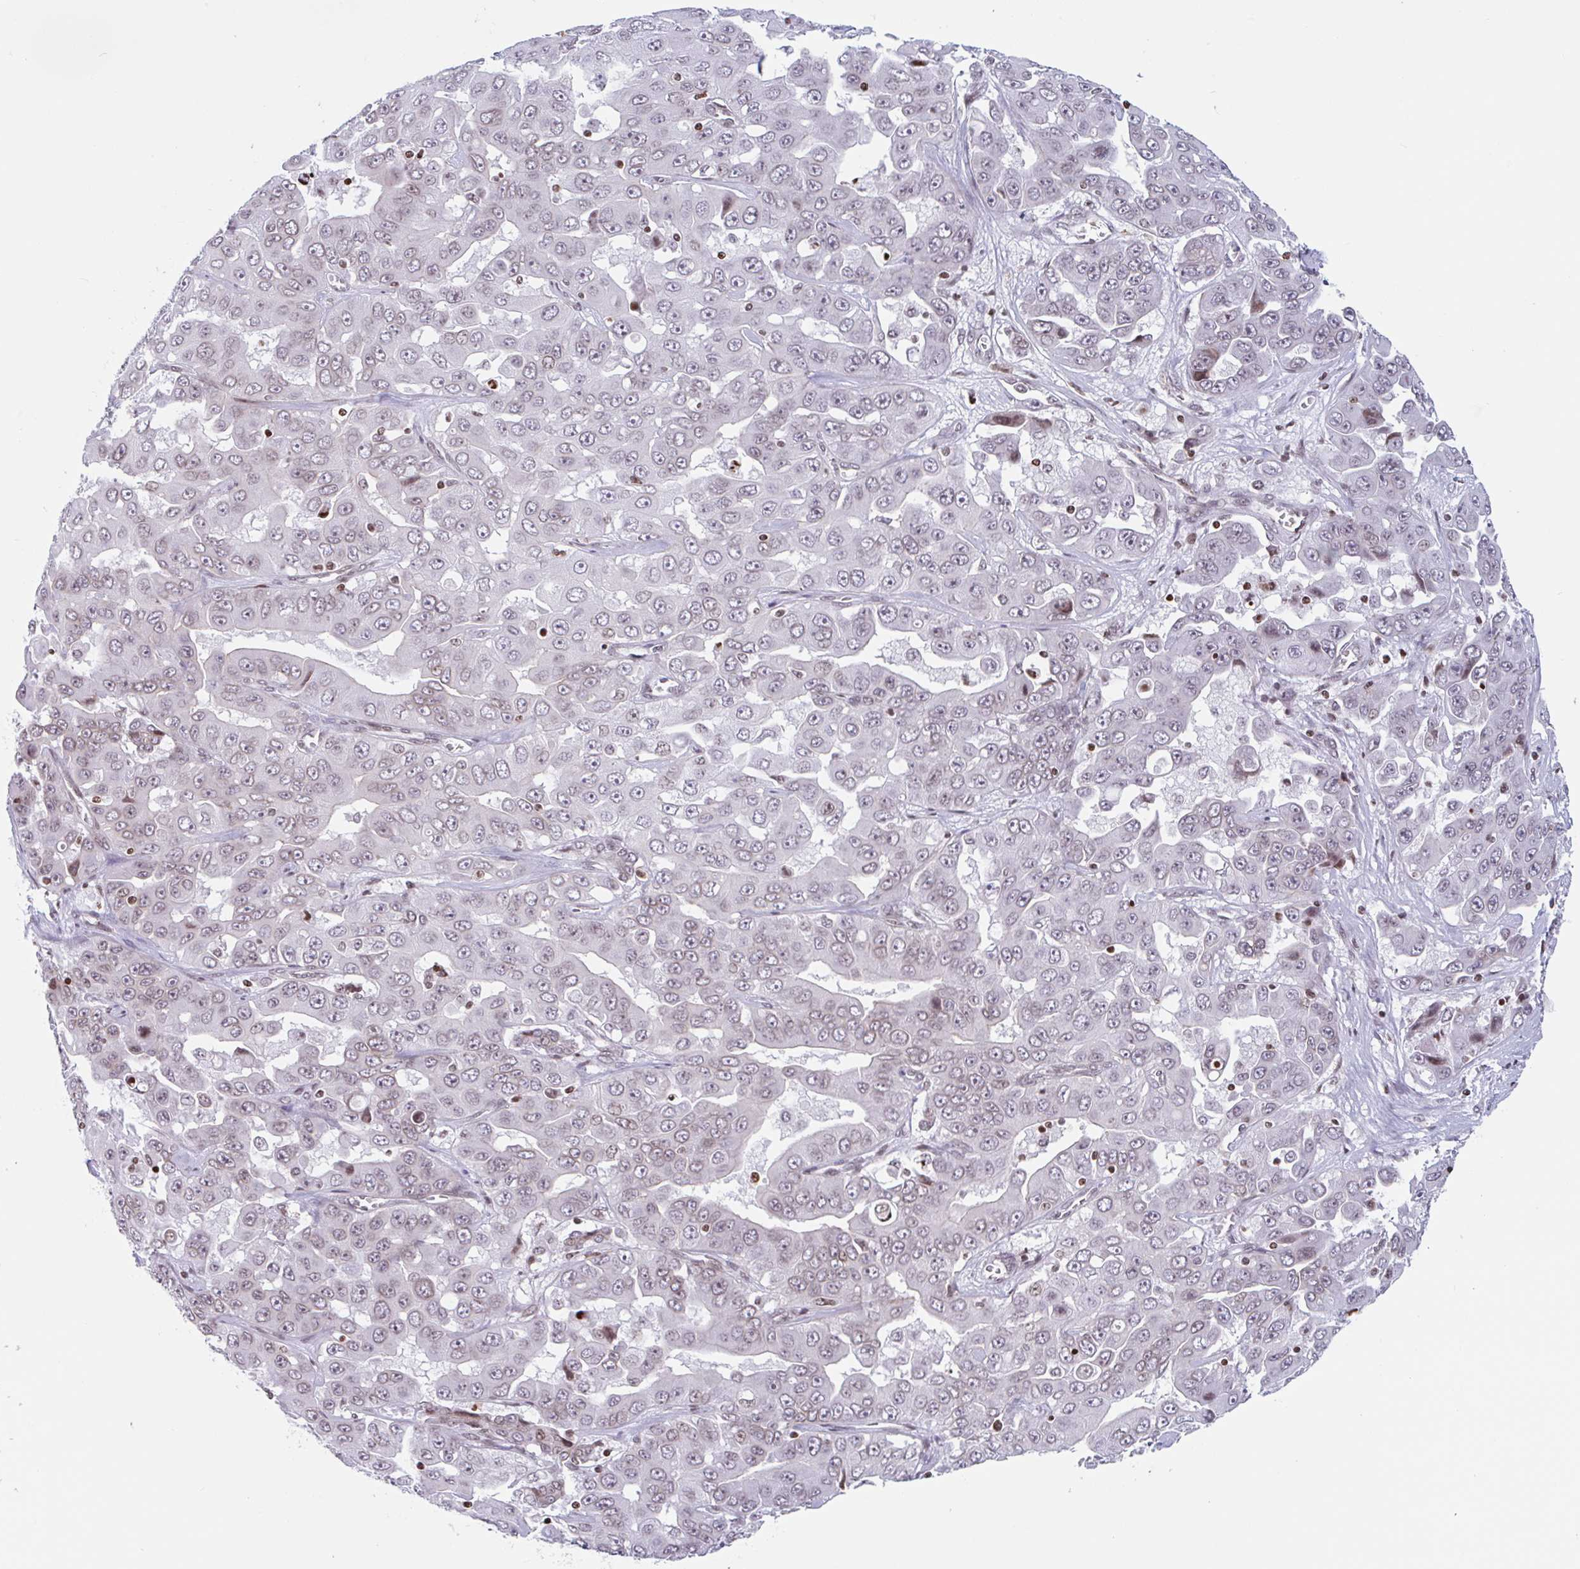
{"staining": {"intensity": "weak", "quantity": ">75%", "location": "nuclear"}, "tissue": "liver cancer", "cell_type": "Tumor cells", "image_type": "cancer", "snomed": [{"axis": "morphology", "description": "Cholangiocarcinoma"}, {"axis": "topography", "description": "Liver"}], "caption": "Weak nuclear positivity is seen in about >75% of tumor cells in liver cancer (cholangiocarcinoma).", "gene": "NOL6", "patient": {"sex": "female", "age": 52}}